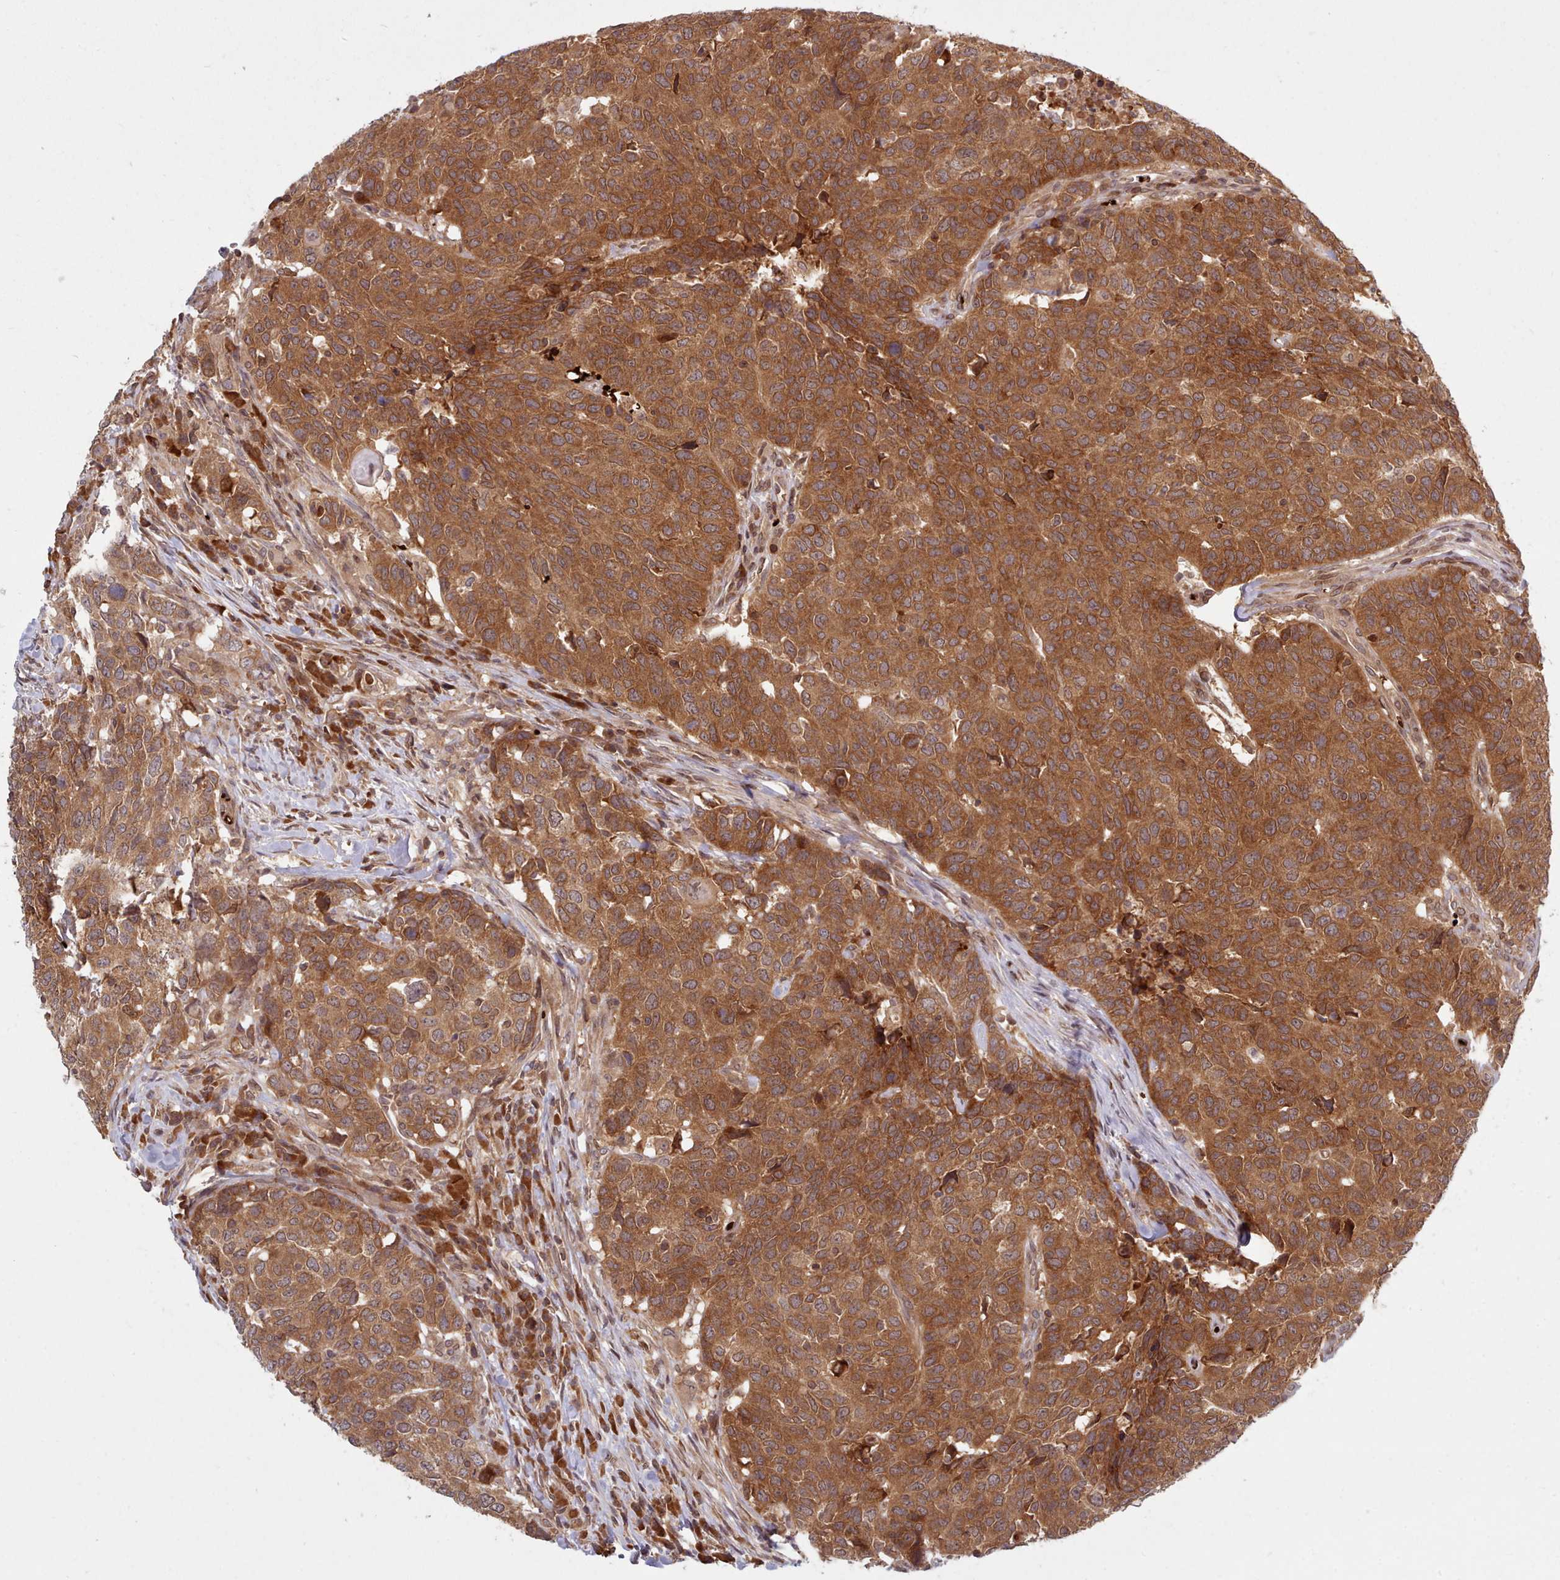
{"staining": {"intensity": "strong", "quantity": ">75%", "location": "cytoplasmic/membranous"}, "tissue": "head and neck cancer", "cell_type": "Tumor cells", "image_type": "cancer", "snomed": [{"axis": "morphology", "description": "Normal tissue, NOS"}, {"axis": "morphology", "description": "Squamous cell carcinoma, NOS"}, {"axis": "topography", "description": "Skeletal muscle"}, {"axis": "topography", "description": "Vascular tissue"}, {"axis": "topography", "description": "Peripheral nerve tissue"}, {"axis": "topography", "description": "Head-Neck"}], "caption": "About >75% of tumor cells in human head and neck cancer (squamous cell carcinoma) exhibit strong cytoplasmic/membranous protein positivity as visualized by brown immunohistochemical staining.", "gene": "UBE2G1", "patient": {"sex": "male", "age": 66}}